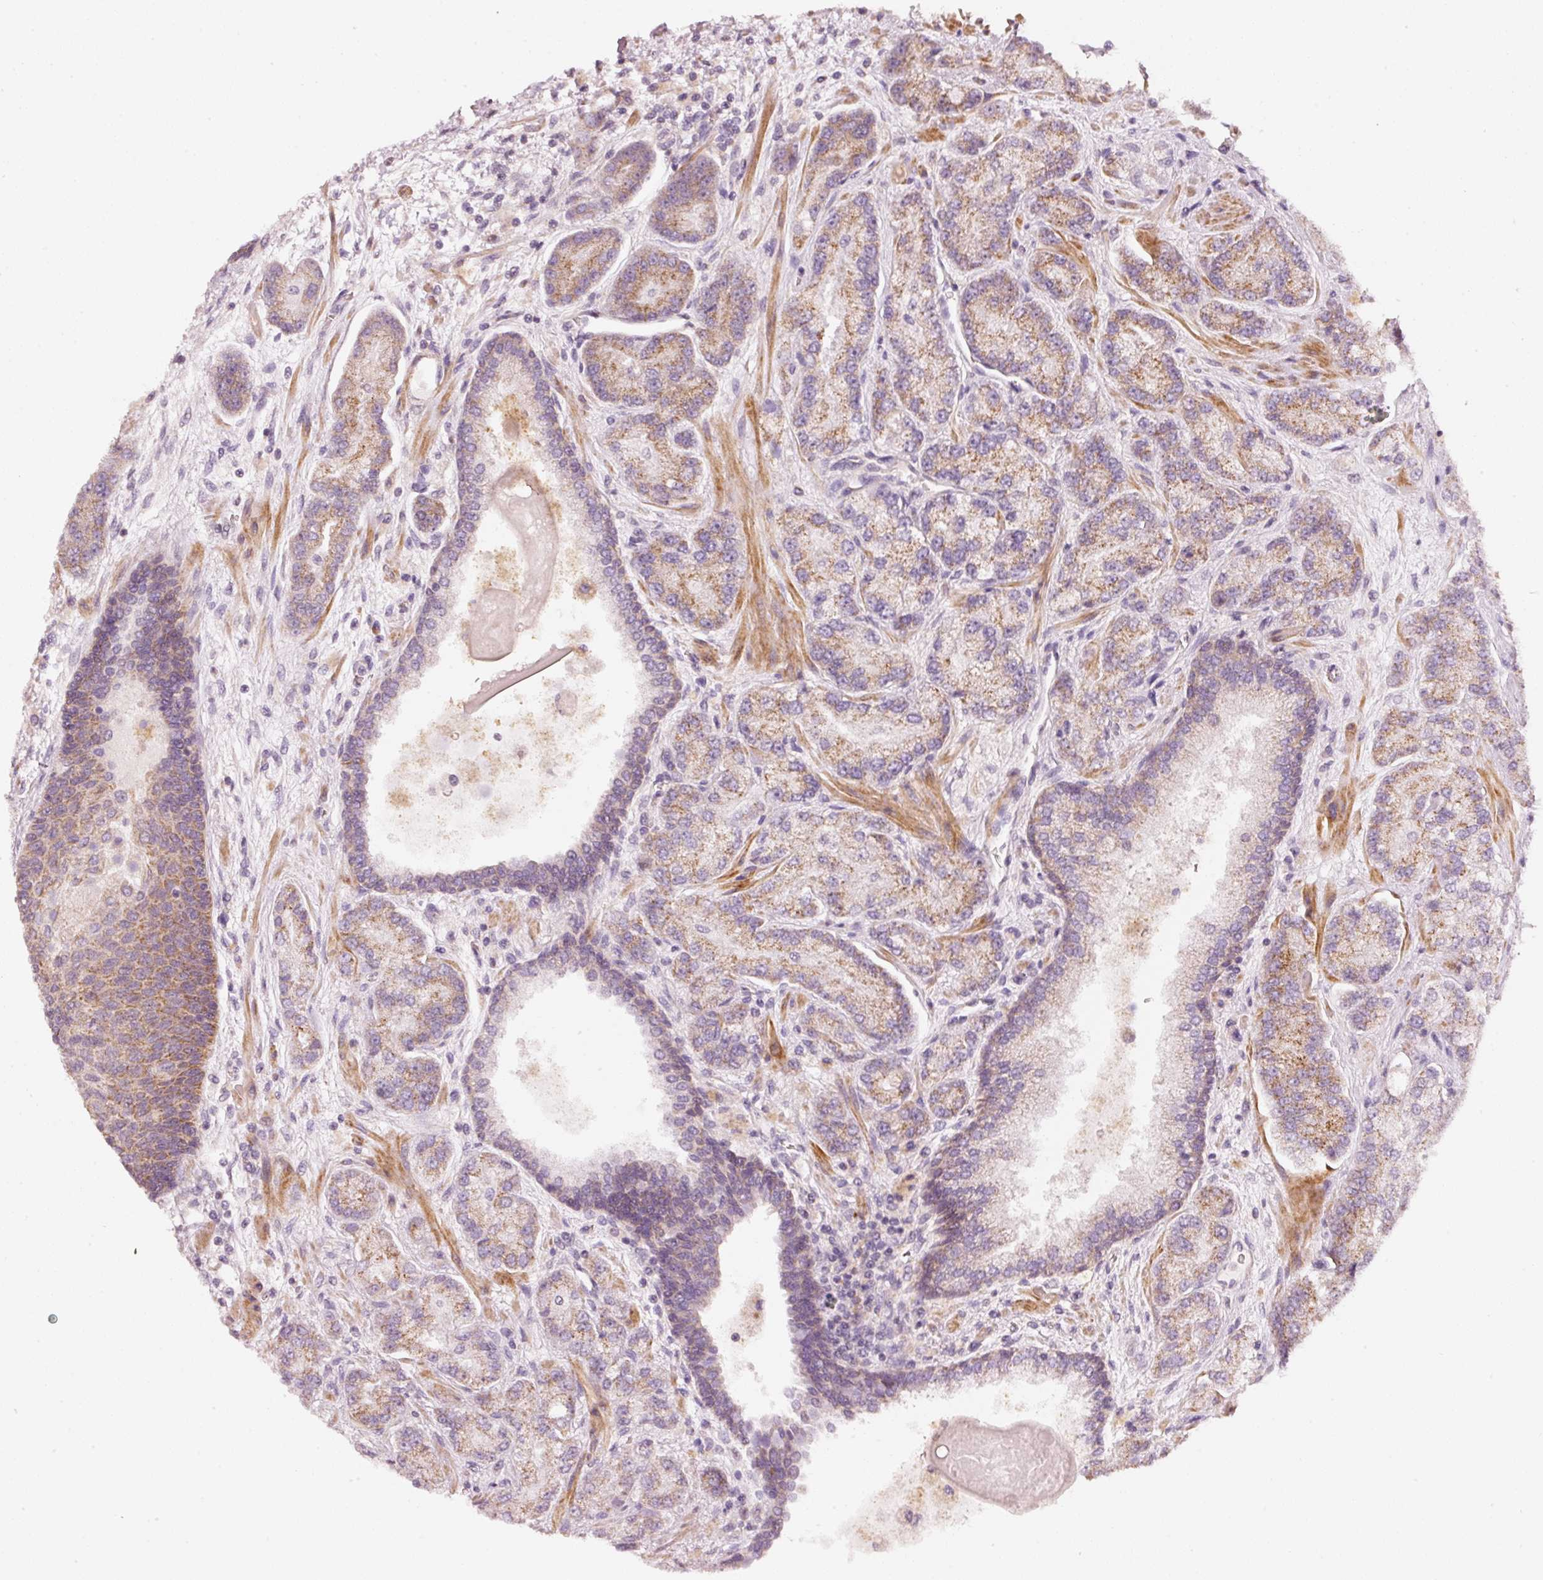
{"staining": {"intensity": "moderate", "quantity": "25%-75%", "location": "cytoplasmic/membranous"}, "tissue": "prostate cancer", "cell_type": "Tumor cells", "image_type": "cancer", "snomed": [{"axis": "morphology", "description": "Adenocarcinoma, High grade"}, {"axis": "topography", "description": "Prostate"}], "caption": "There is medium levels of moderate cytoplasmic/membranous staining in tumor cells of prostate adenocarcinoma (high-grade), as demonstrated by immunohistochemical staining (brown color).", "gene": "ARHGAP22", "patient": {"sex": "male", "age": 68}}